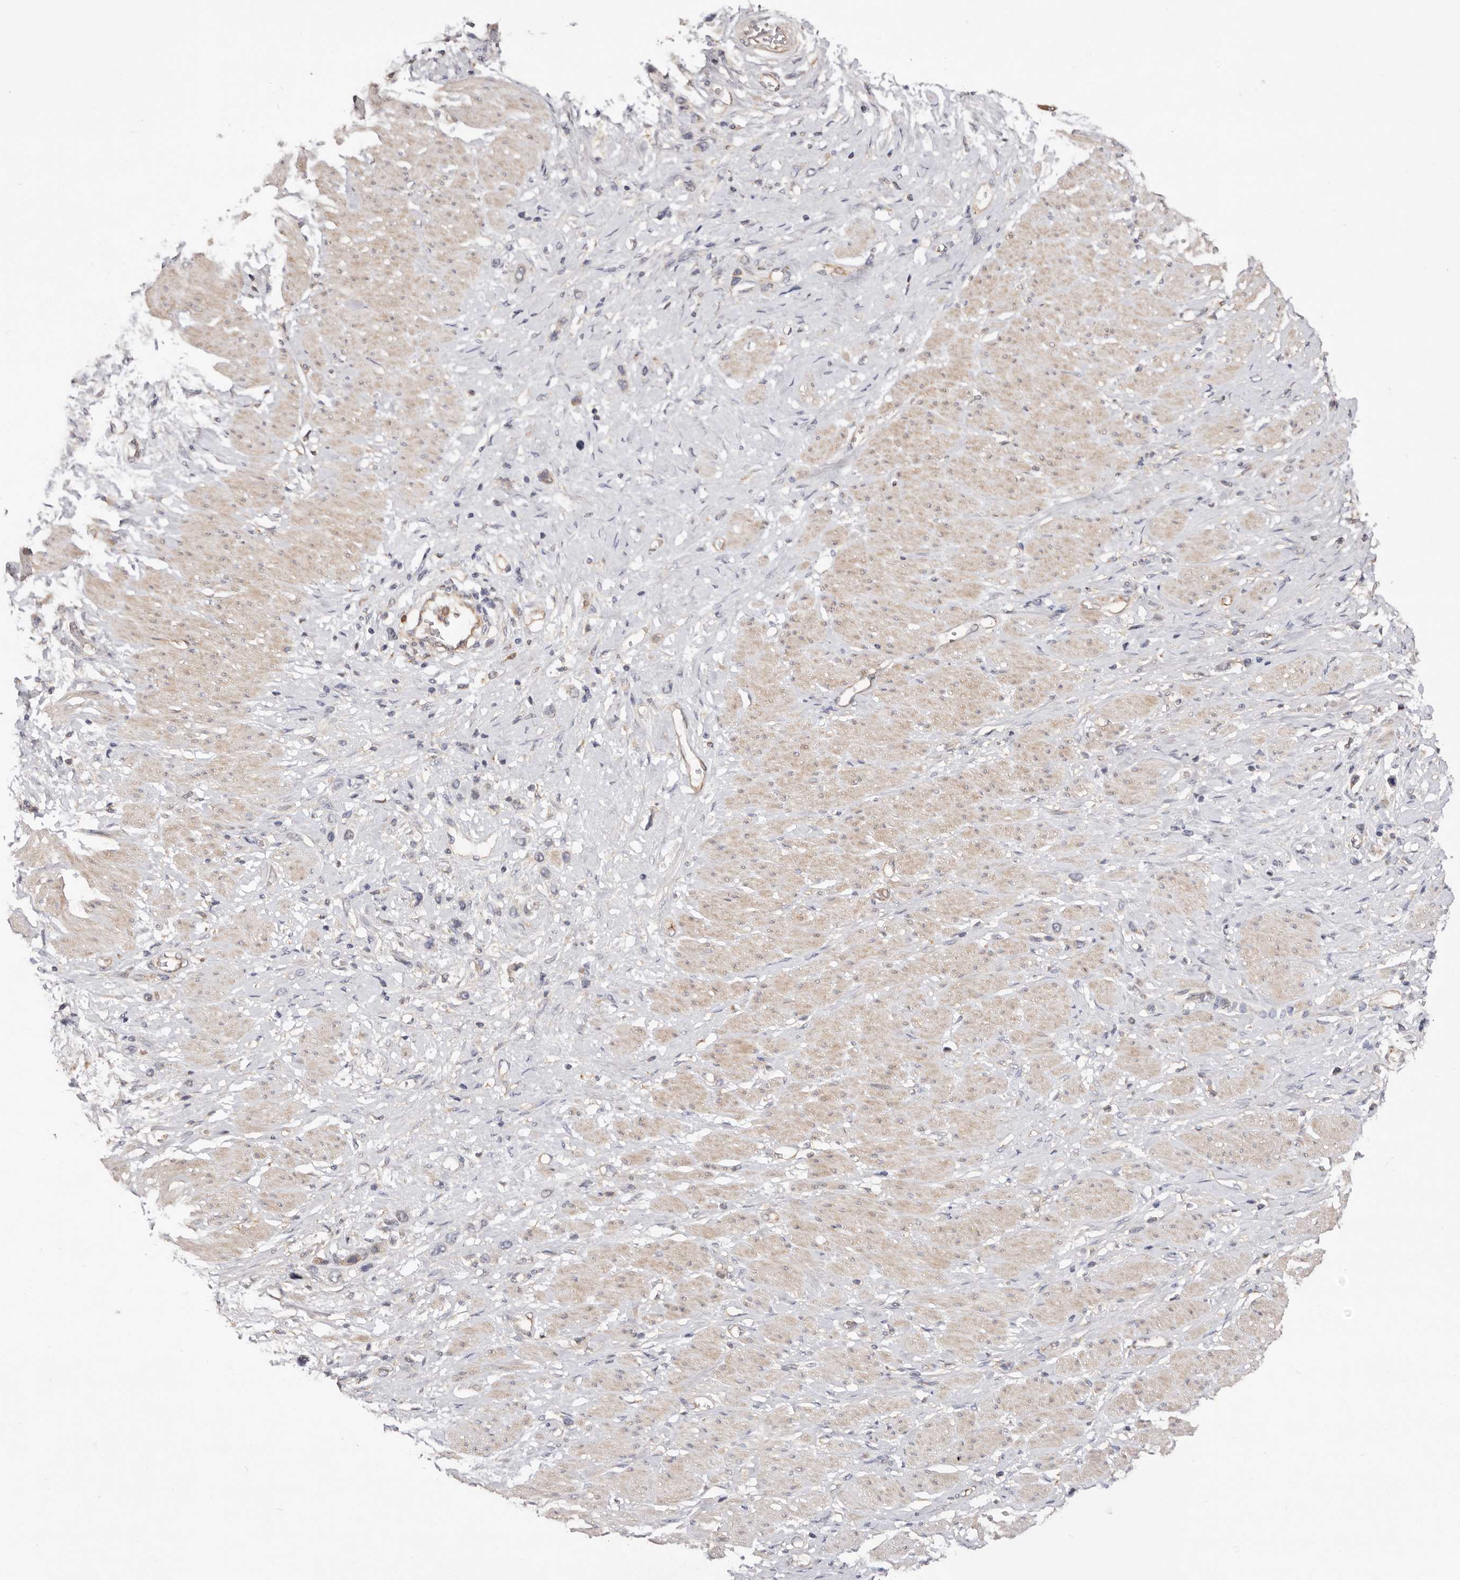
{"staining": {"intensity": "negative", "quantity": "none", "location": "none"}, "tissue": "stomach cancer", "cell_type": "Tumor cells", "image_type": "cancer", "snomed": [{"axis": "morphology", "description": "Adenocarcinoma, NOS"}, {"axis": "topography", "description": "Stomach"}], "caption": "An immunohistochemistry micrograph of stomach adenocarcinoma is shown. There is no staining in tumor cells of stomach adenocarcinoma.", "gene": "LRRC25", "patient": {"sex": "female", "age": 65}}